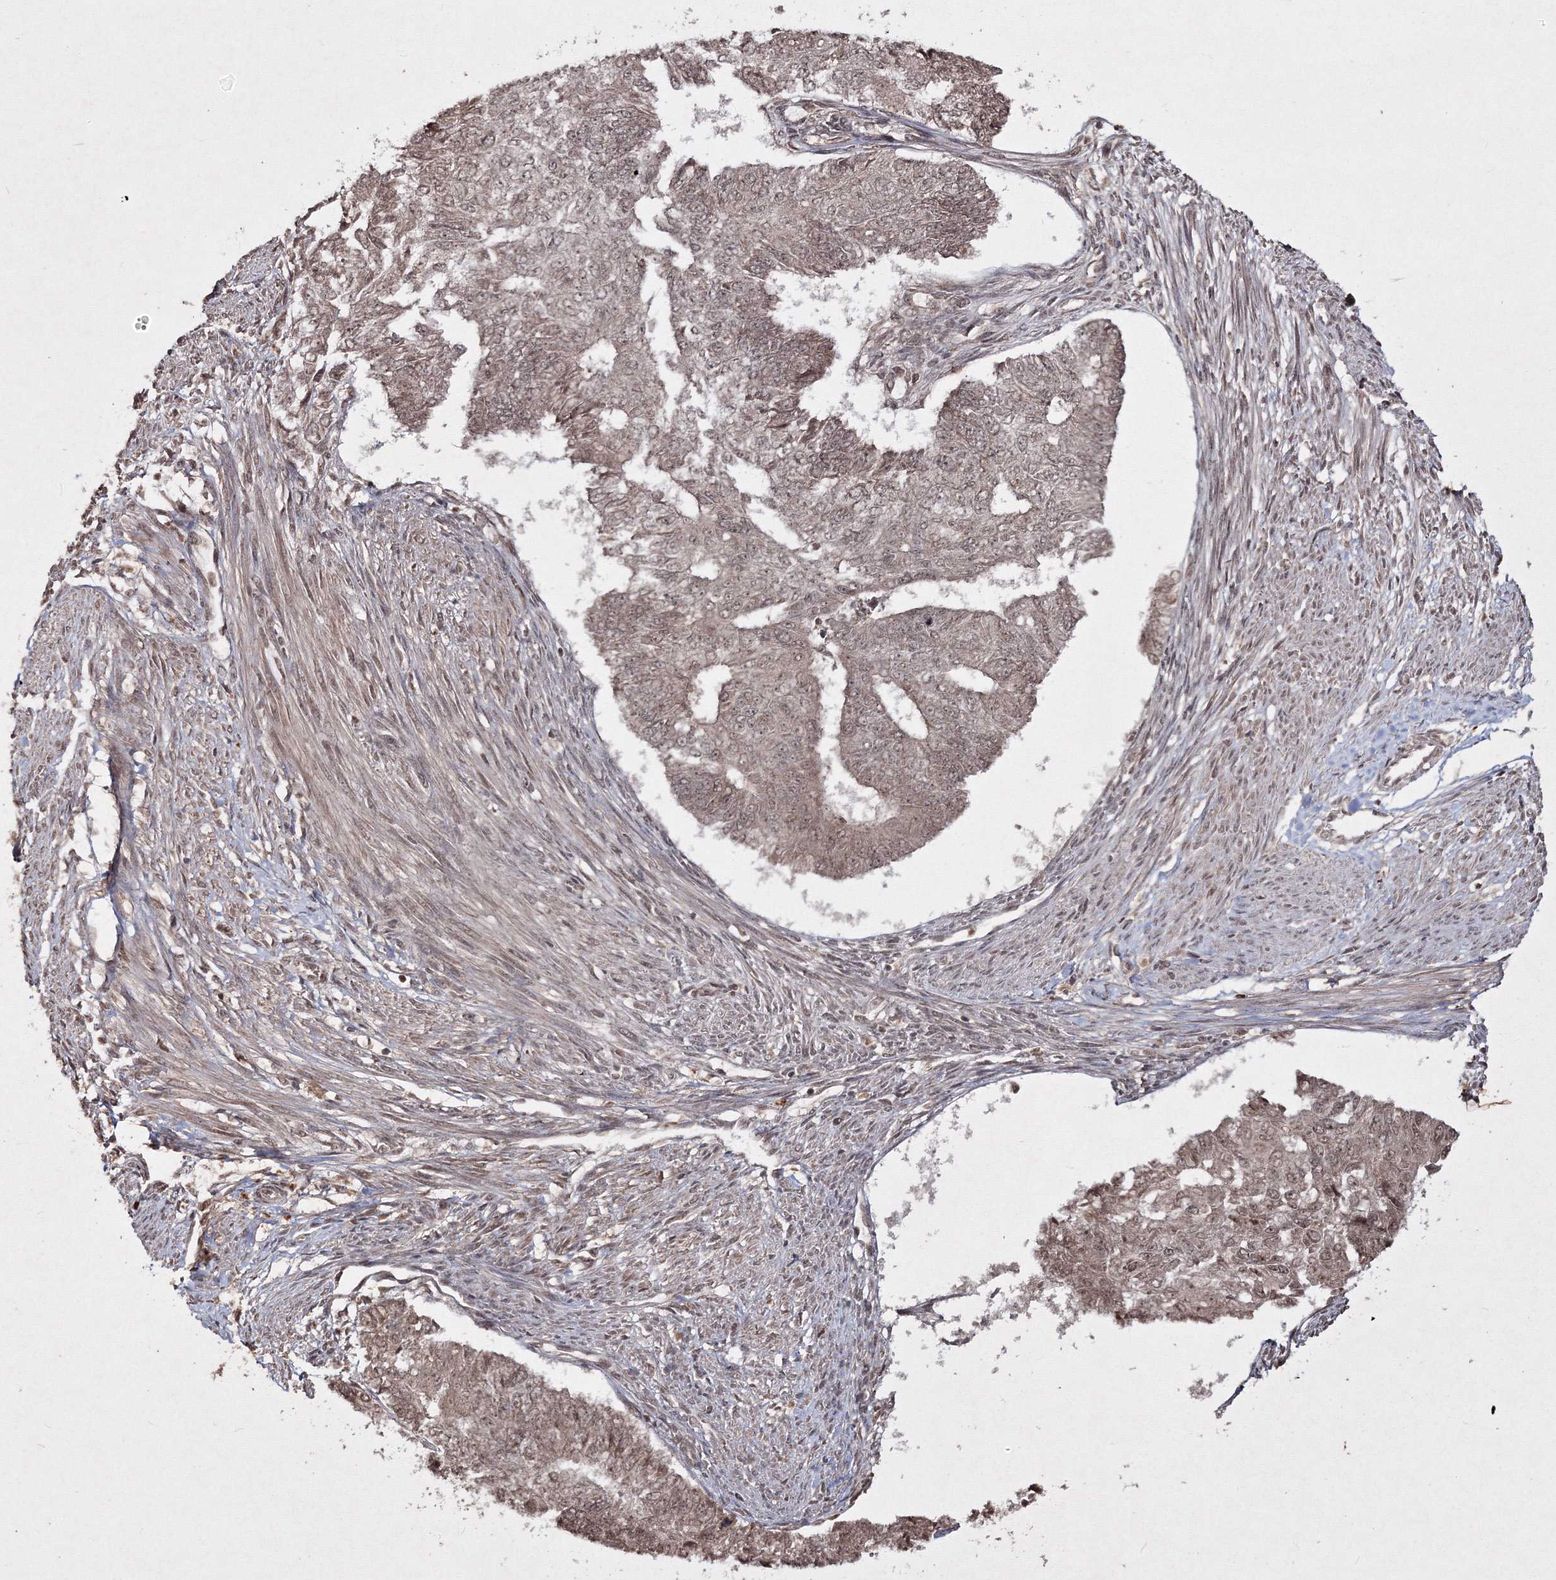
{"staining": {"intensity": "moderate", "quantity": "25%-75%", "location": "nuclear"}, "tissue": "endometrial cancer", "cell_type": "Tumor cells", "image_type": "cancer", "snomed": [{"axis": "morphology", "description": "Adenocarcinoma, NOS"}, {"axis": "topography", "description": "Endometrium"}], "caption": "Protein staining shows moderate nuclear staining in about 25%-75% of tumor cells in endometrial adenocarcinoma. (Stains: DAB in brown, nuclei in blue, Microscopy: brightfield microscopy at high magnification).", "gene": "PEX13", "patient": {"sex": "female", "age": 32}}